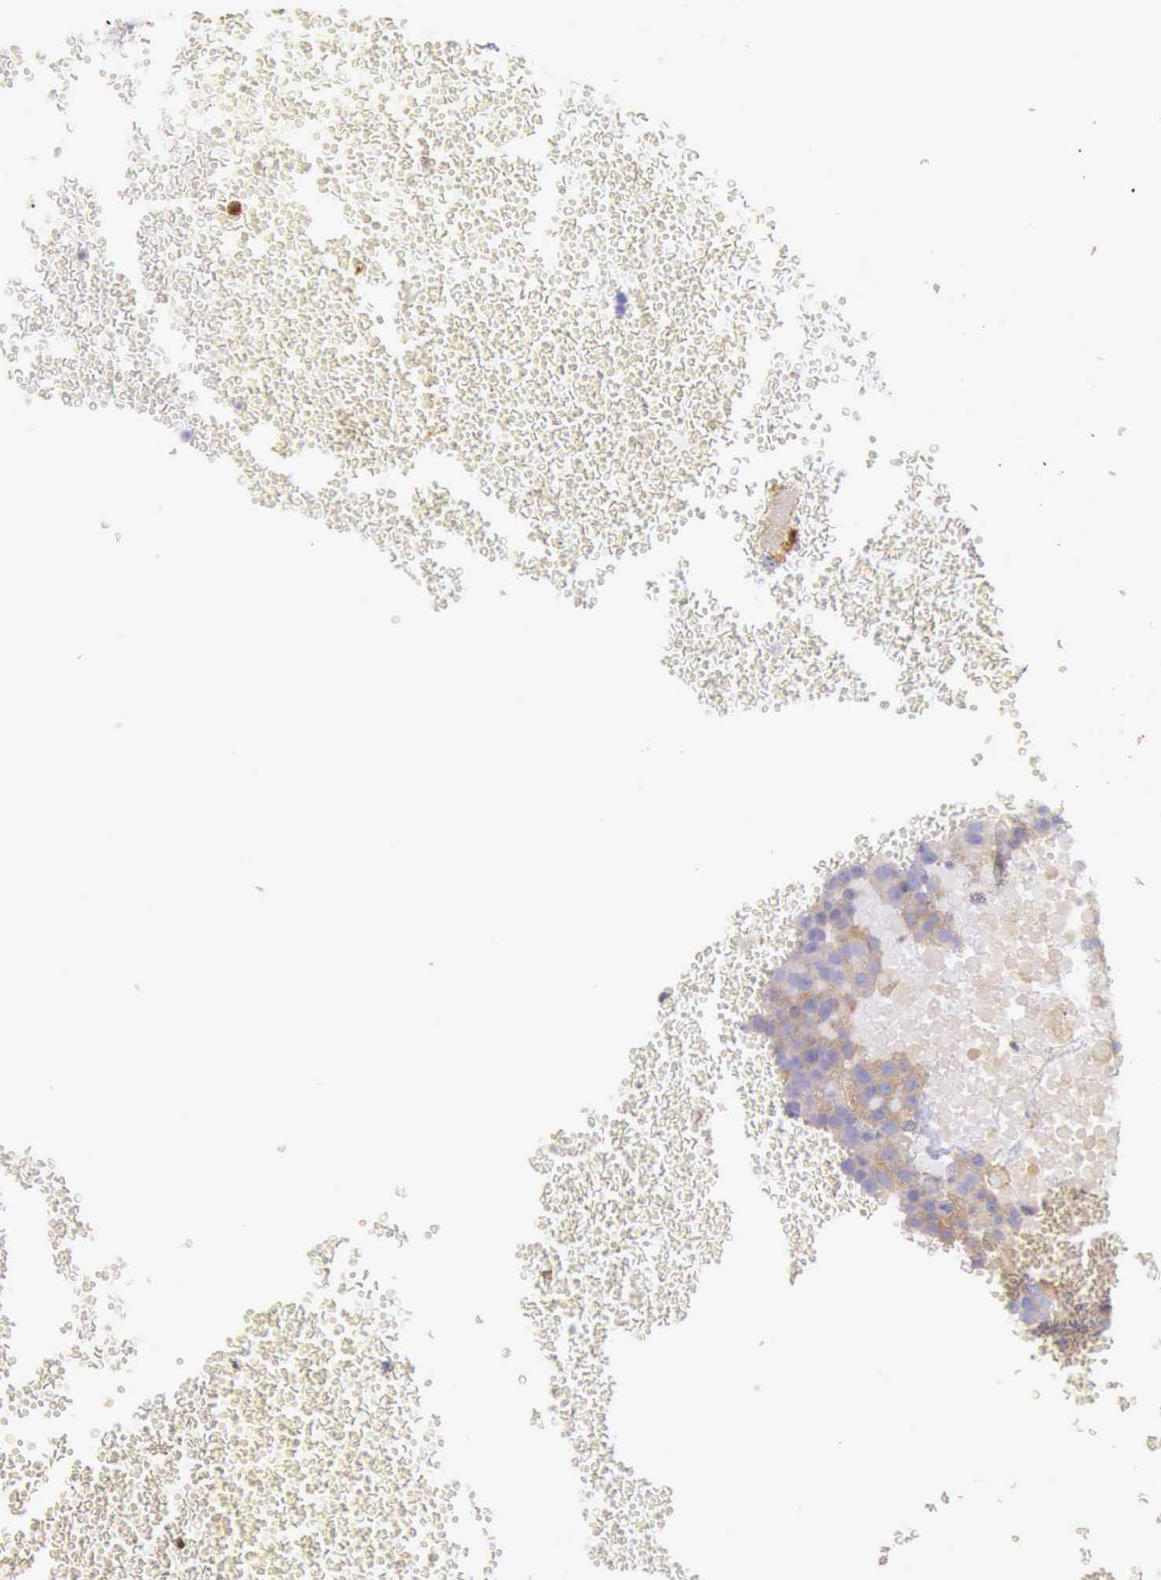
{"staining": {"intensity": "weak", "quantity": ">75%", "location": "cytoplasmic/membranous"}, "tissue": "testis cancer", "cell_type": "Tumor cells", "image_type": "cancer", "snomed": [{"axis": "morphology", "description": "Seminoma, NOS"}, {"axis": "topography", "description": "Testis"}], "caption": "Immunohistochemical staining of human testis seminoma displays low levels of weak cytoplasmic/membranous protein expression in about >75% of tumor cells. (Brightfield microscopy of DAB IHC at high magnification).", "gene": "ARHGAP4", "patient": {"sex": "male", "age": 71}}